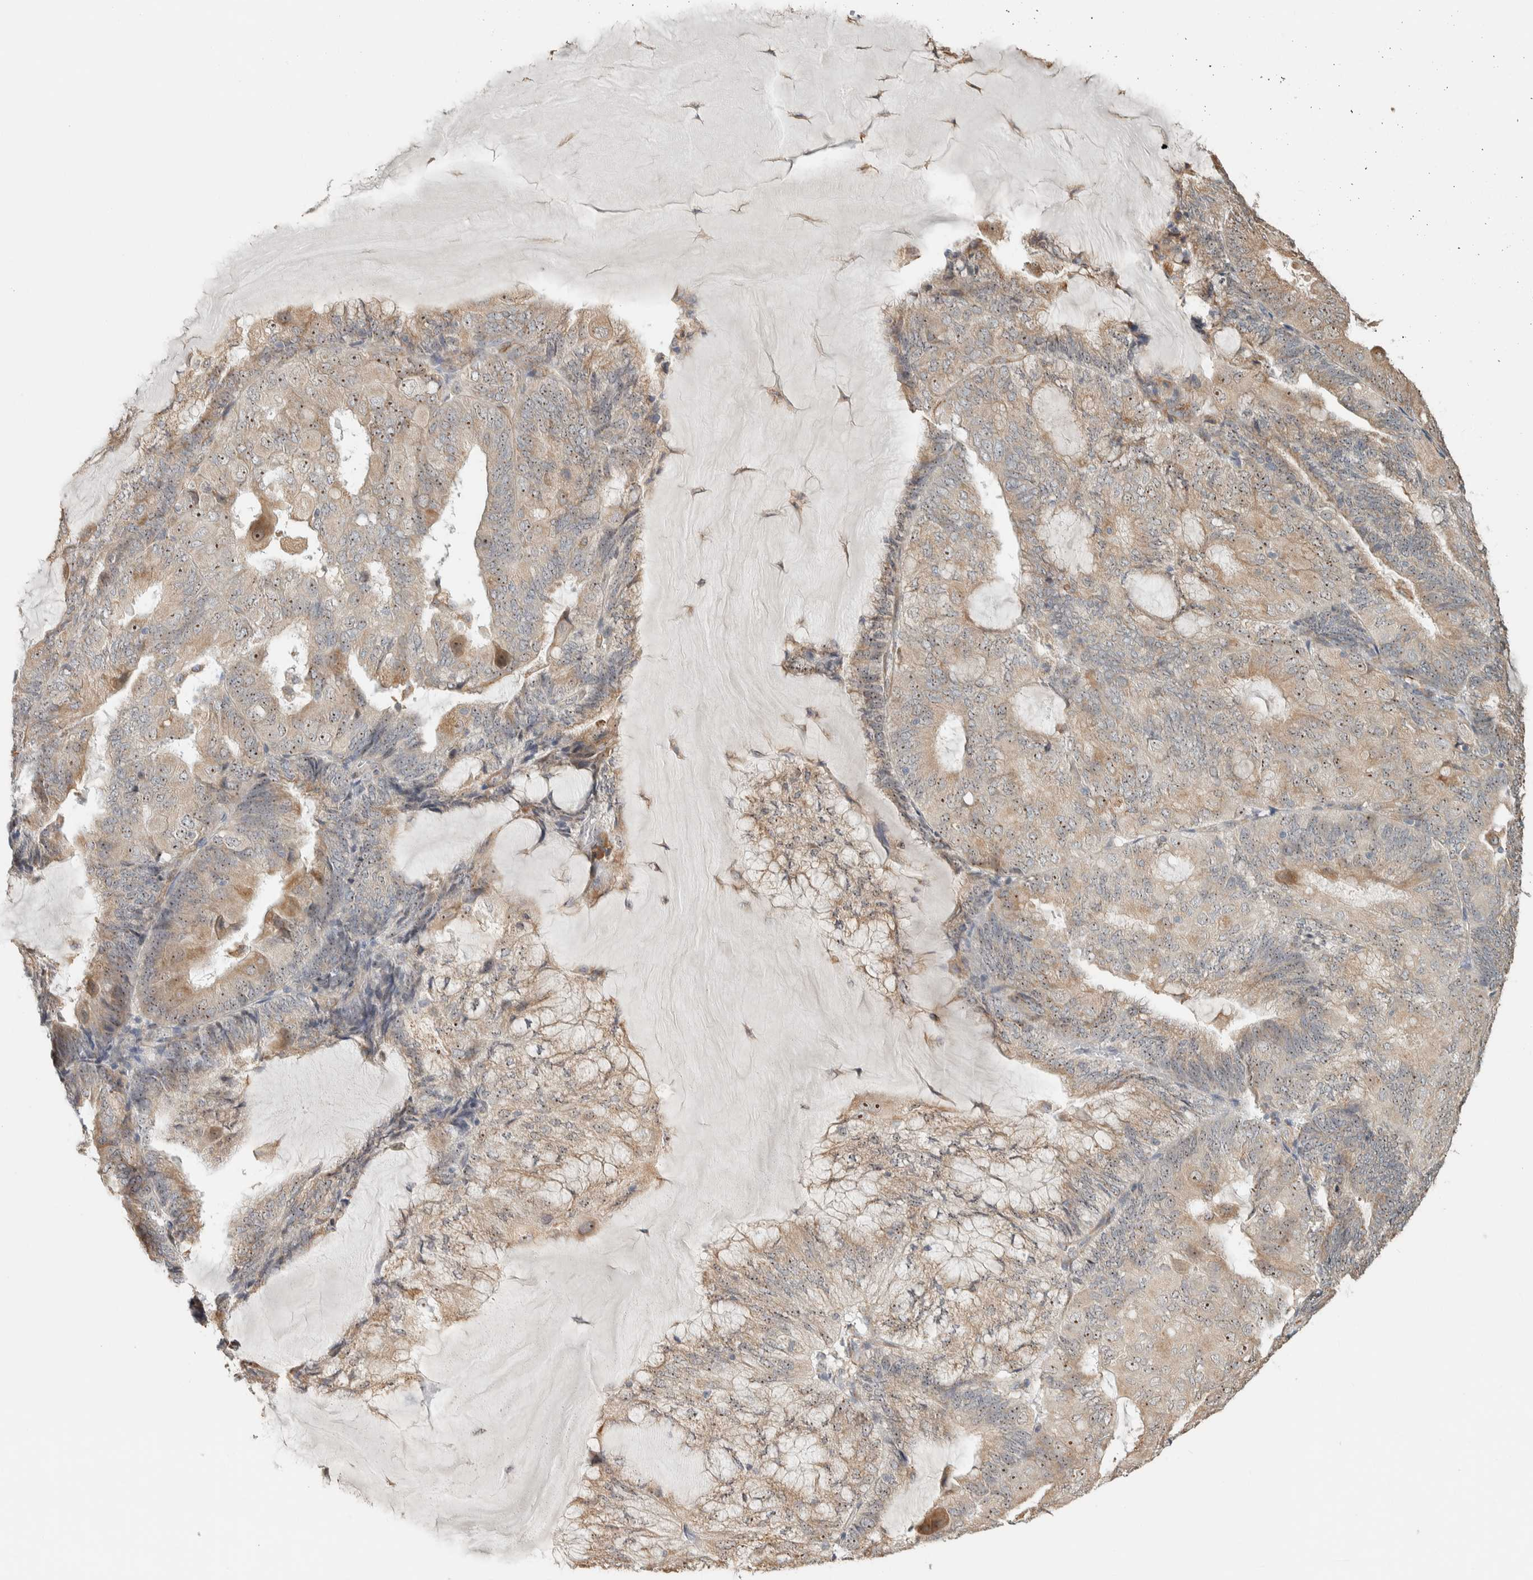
{"staining": {"intensity": "weak", "quantity": ">75%", "location": "cytoplasmic/membranous,nuclear"}, "tissue": "endometrial cancer", "cell_type": "Tumor cells", "image_type": "cancer", "snomed": [{"axis": "morphology", "description": "Adenocarcinoma, NOS"}, {"axis": "topography", "description": "Endometrium"}], "caption": "Immunohistochemical staining of human endometrial adenocarcinoma shows weak cytoplasmic/membranous and nuclear protein positivity in about >75% of tumor cells.", "gene": "KLHL40", "patient": {"sex": "female", "age": 81}}